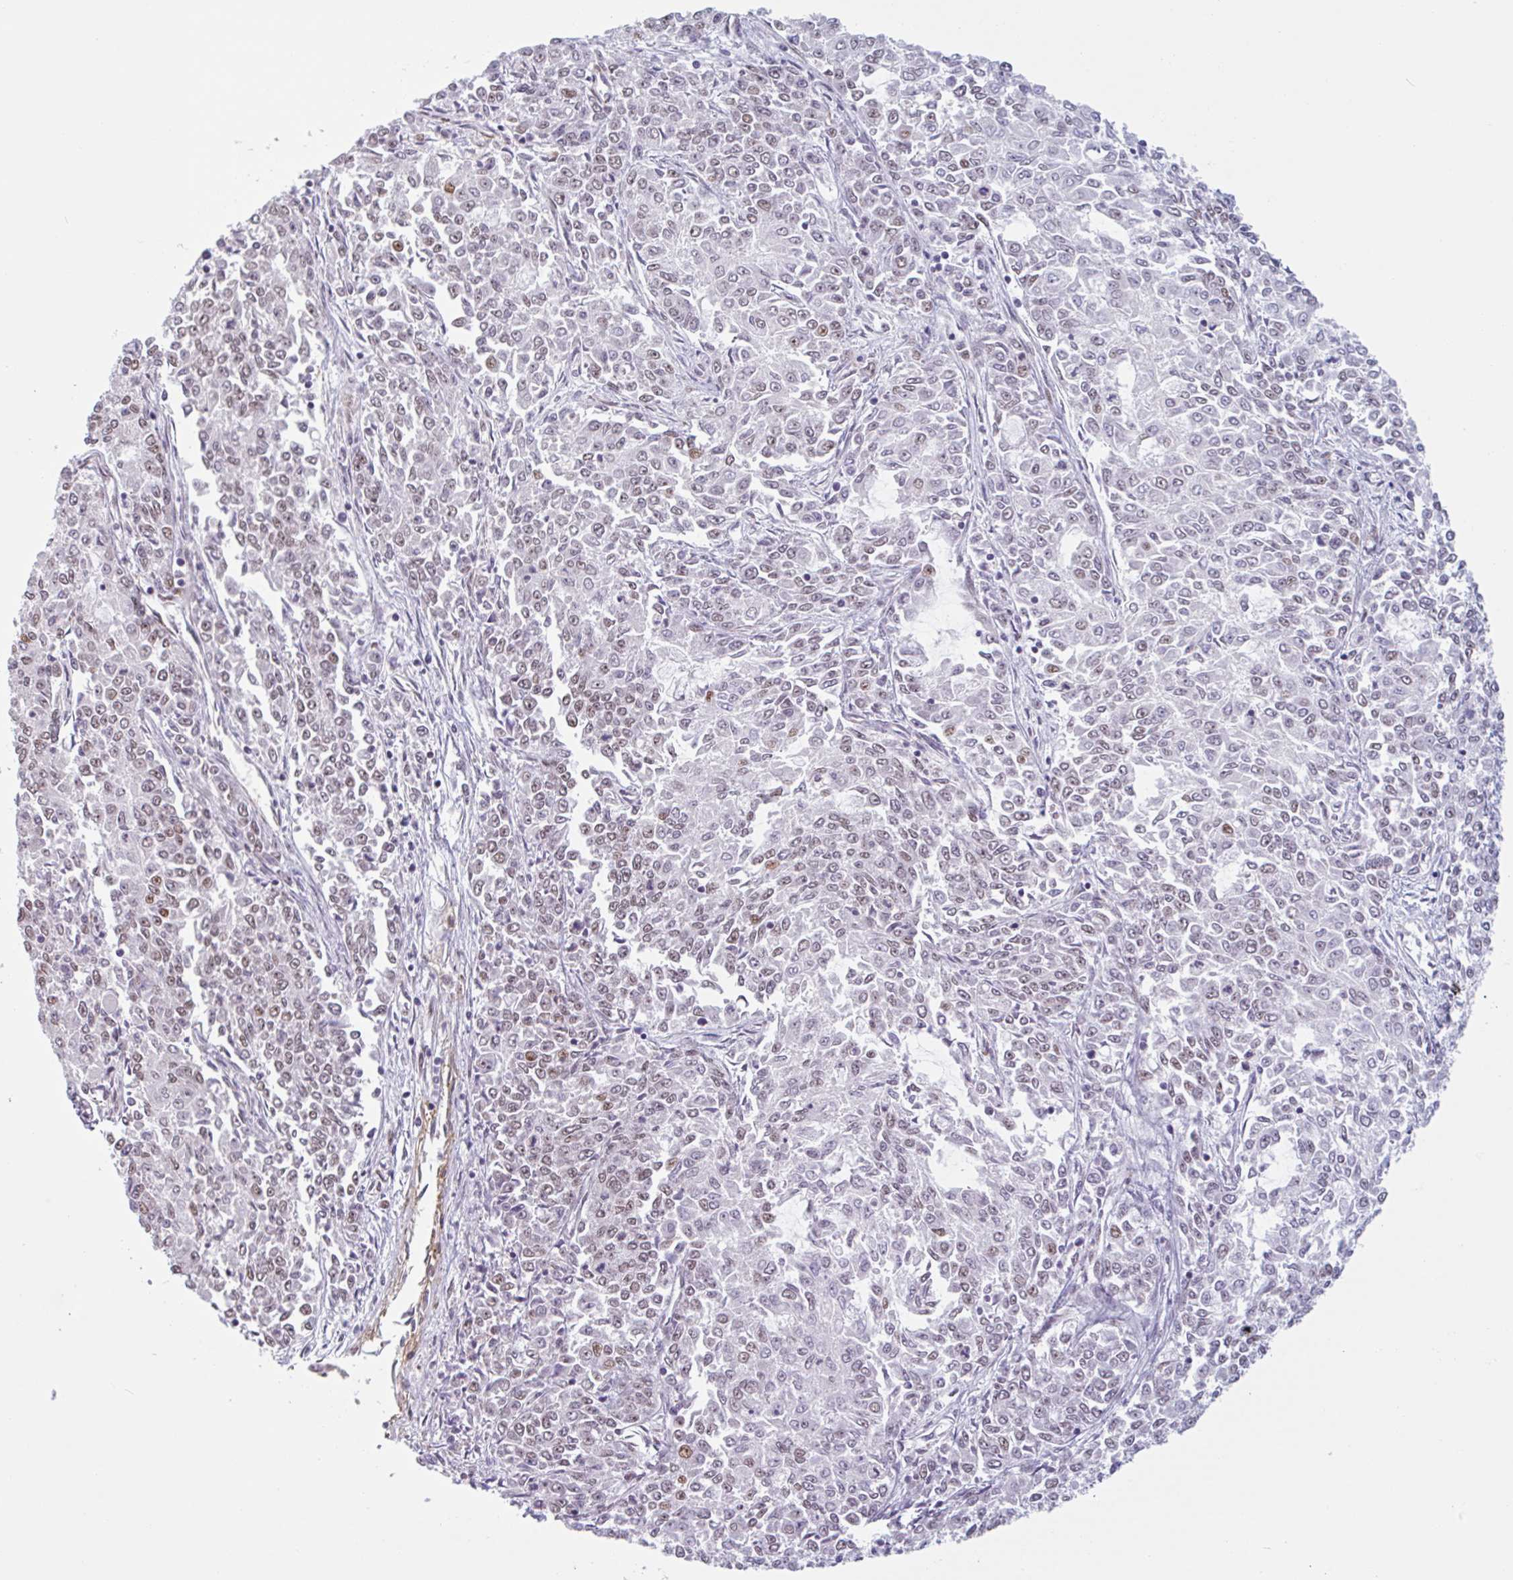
{"staining": {"intensity": "weak", "quantity": "25%-75%", "location": "nuclear"}, "tissue": "endometrial cancer", "cell_type": "Tumor cells", "image_type": "cancer", "snomed": [{"axis": "morphology", "description": "Adenocarcinoma, NOS"}, {"axis": "topography", "description": "Endometrium"}], "caption": "Immunohistochemical staining of human endometrial cancer displays low levels of weak nuclear expression in approximately 25%-75% of tumor cells. (Stains: DAB in brown, nuclei in blue, Microscopy: brightfield microscopy at high magnification).", "gene": "TMEM119", "patient": {"sex": "female", "age": 50}}